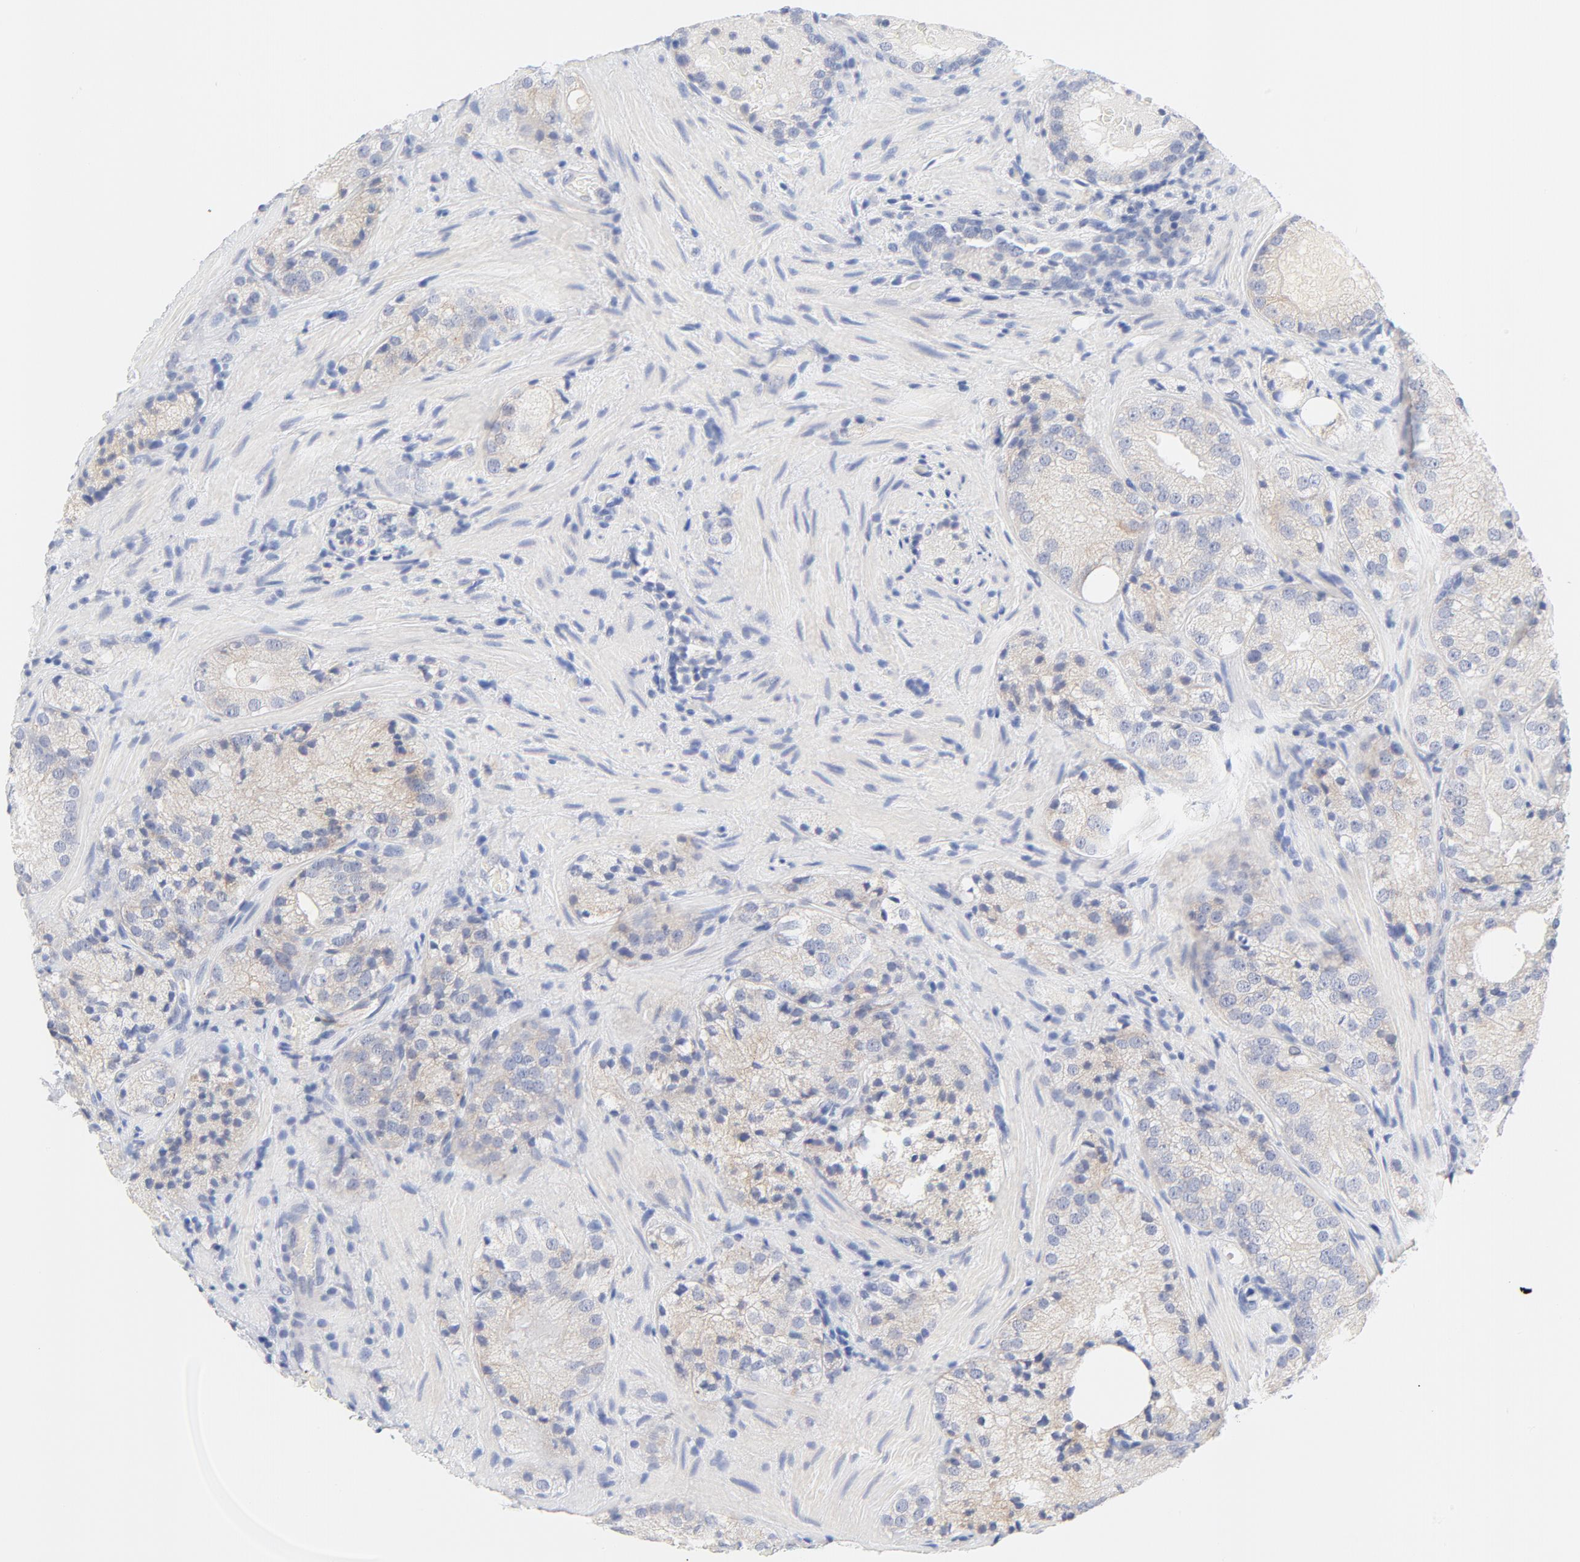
{"staining": {"intensity": "weak", "quantity": "25%-75%", "location": "cytoplasmic/membranous"}, "tissue": "prostate cancer", "cell_type": "Tumor cells", "image_type": "cancer", "snomed": [{"axis": "morphology", "description": "Adenocarcinoma, Low grade"}, {"axis": "topography", "description": "Prostate"}], "caption": "Brown immunohistochemical staining in human prostate low-grade adenocarcinoma exhibits weak cytoplasmic/membranous positivity in about 25%-75% of tumor cells.", "gene": "FGFR3", "patient": {"sex": "male", "age": 60}}